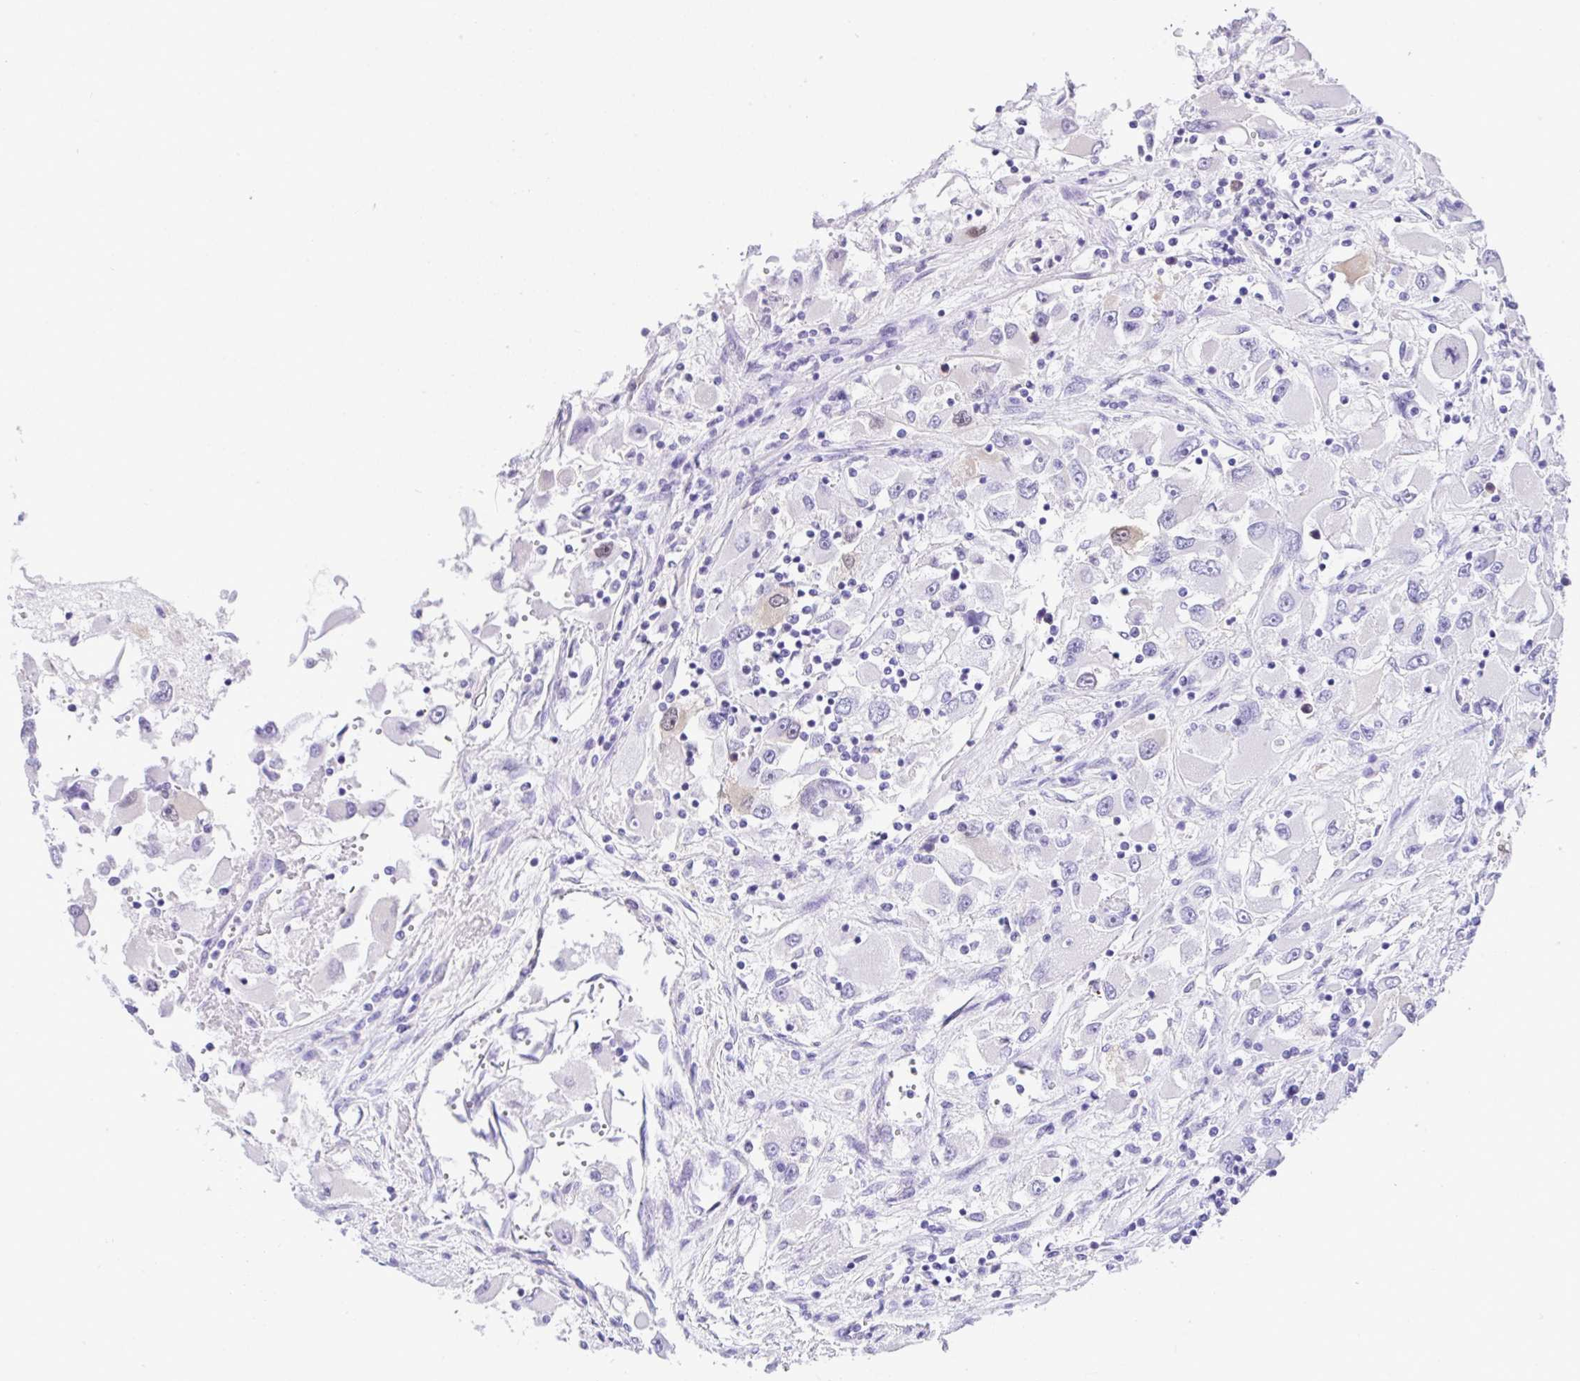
{"staining": {"intensity": "negative", "quantity": "none", "location": "none"}, "tissue": "renal cancer", "cell_type": "Tumor cells", "image_type": "cancer", "snomed": [{"axis": "morphology", "description": "Adenocarcinoma, NOS"}, {"axis": "topography", "description": "Kidney"}], "caption": "A high-resolution photomicrograph shows IHC staining of renal cancer, which shows no significant staining in tumor cells.", "gene": "RRM2", "patient": {"sex": "female", "age": 52}}